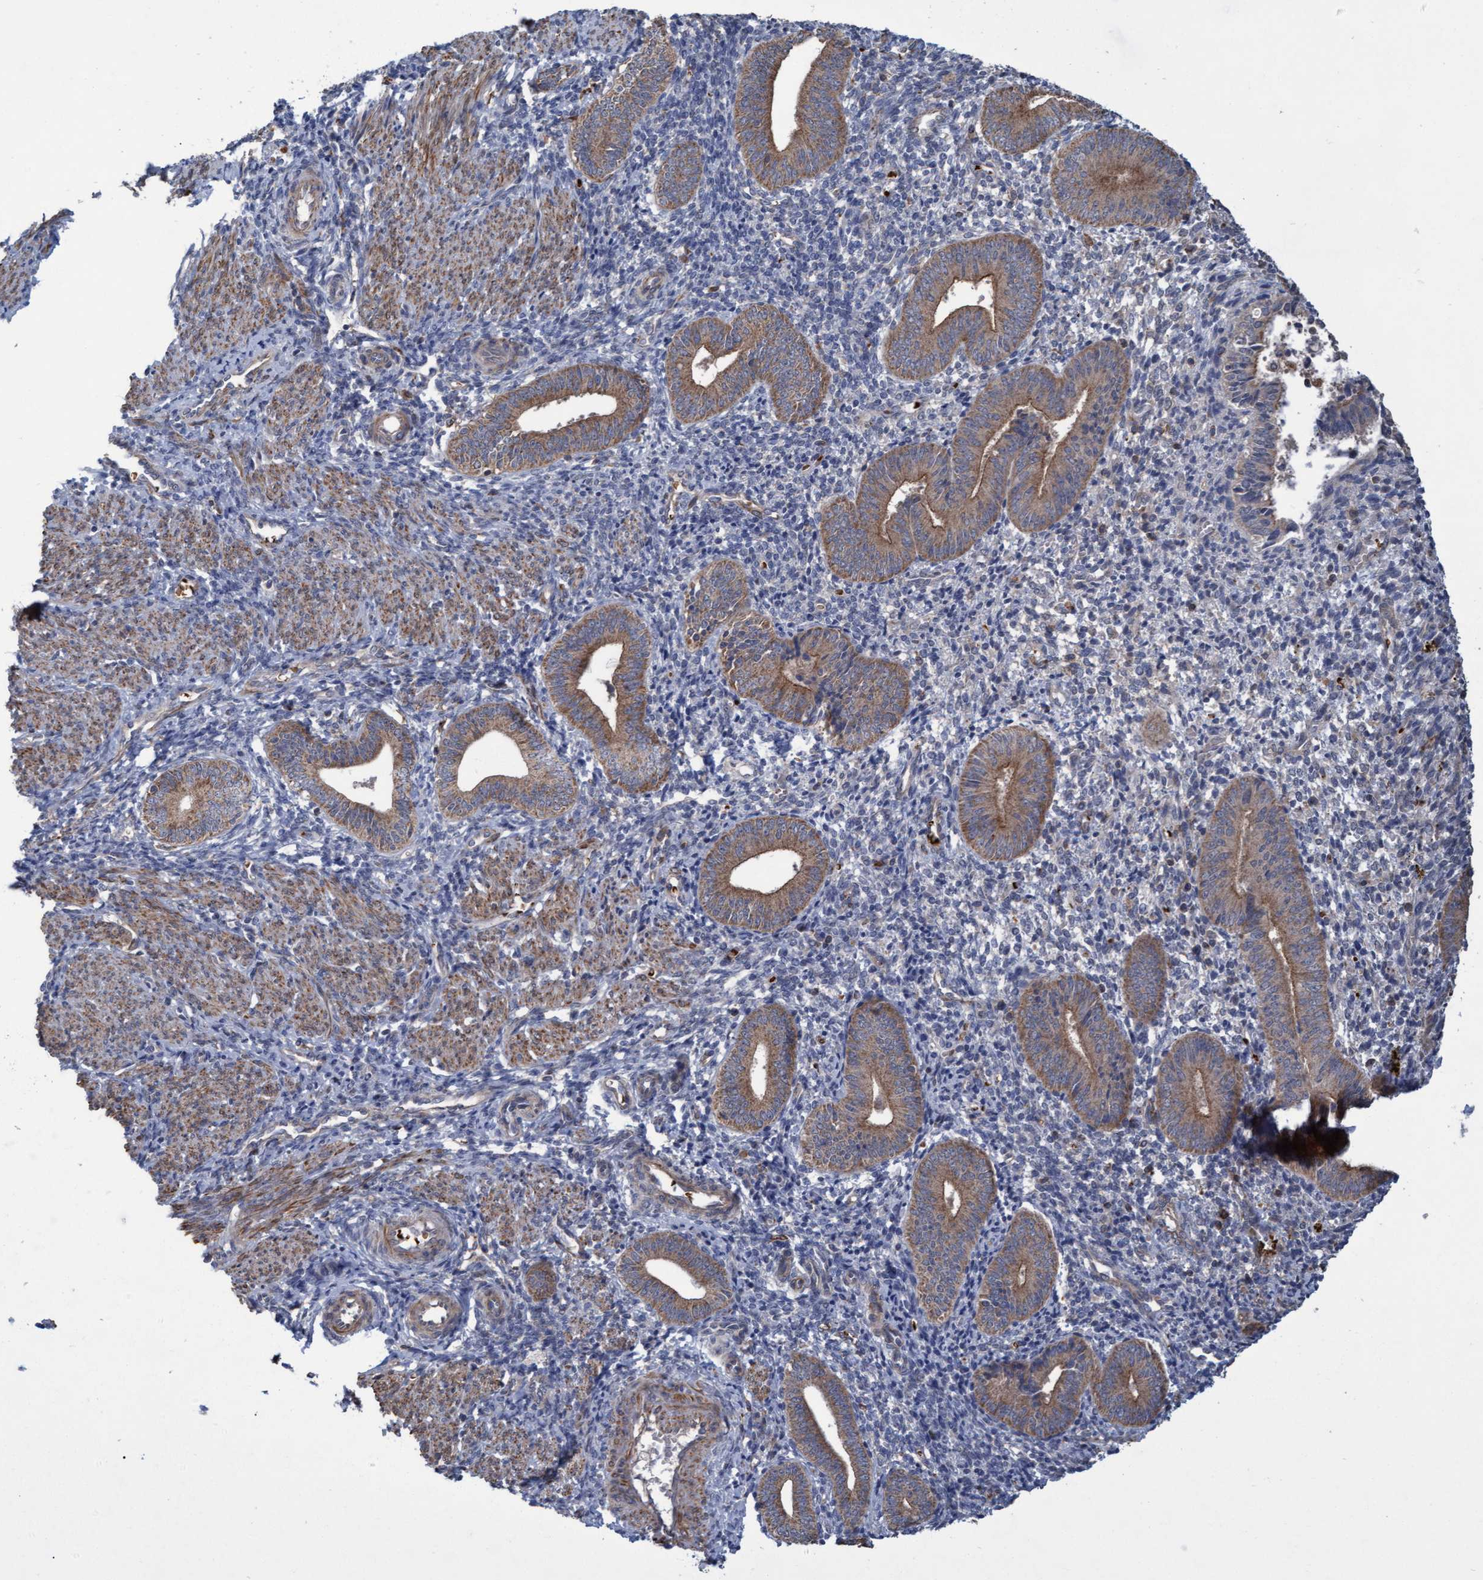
{"staining": {"intensity": "negative", "quantity": "none", "location": "none"}, "tissue": "endometrium", "cell_type": "Cells in endometrial stroma", "image_type": "normal", "snomed": [{"axis": "morphology", "description": "Normal tissue, NOS"}, {"axis": "topography", "description": "Uterus"}, {"axis": "topography", "description": "Endometrium"}], "caption": "An immunohistochemistry histopathology image of unremarkable endometrium is shown. There is no staining in cells in endometrial stroma of endometrium.", "gene": "NAA15", "patient": {"sex": "female", "age": 33}}